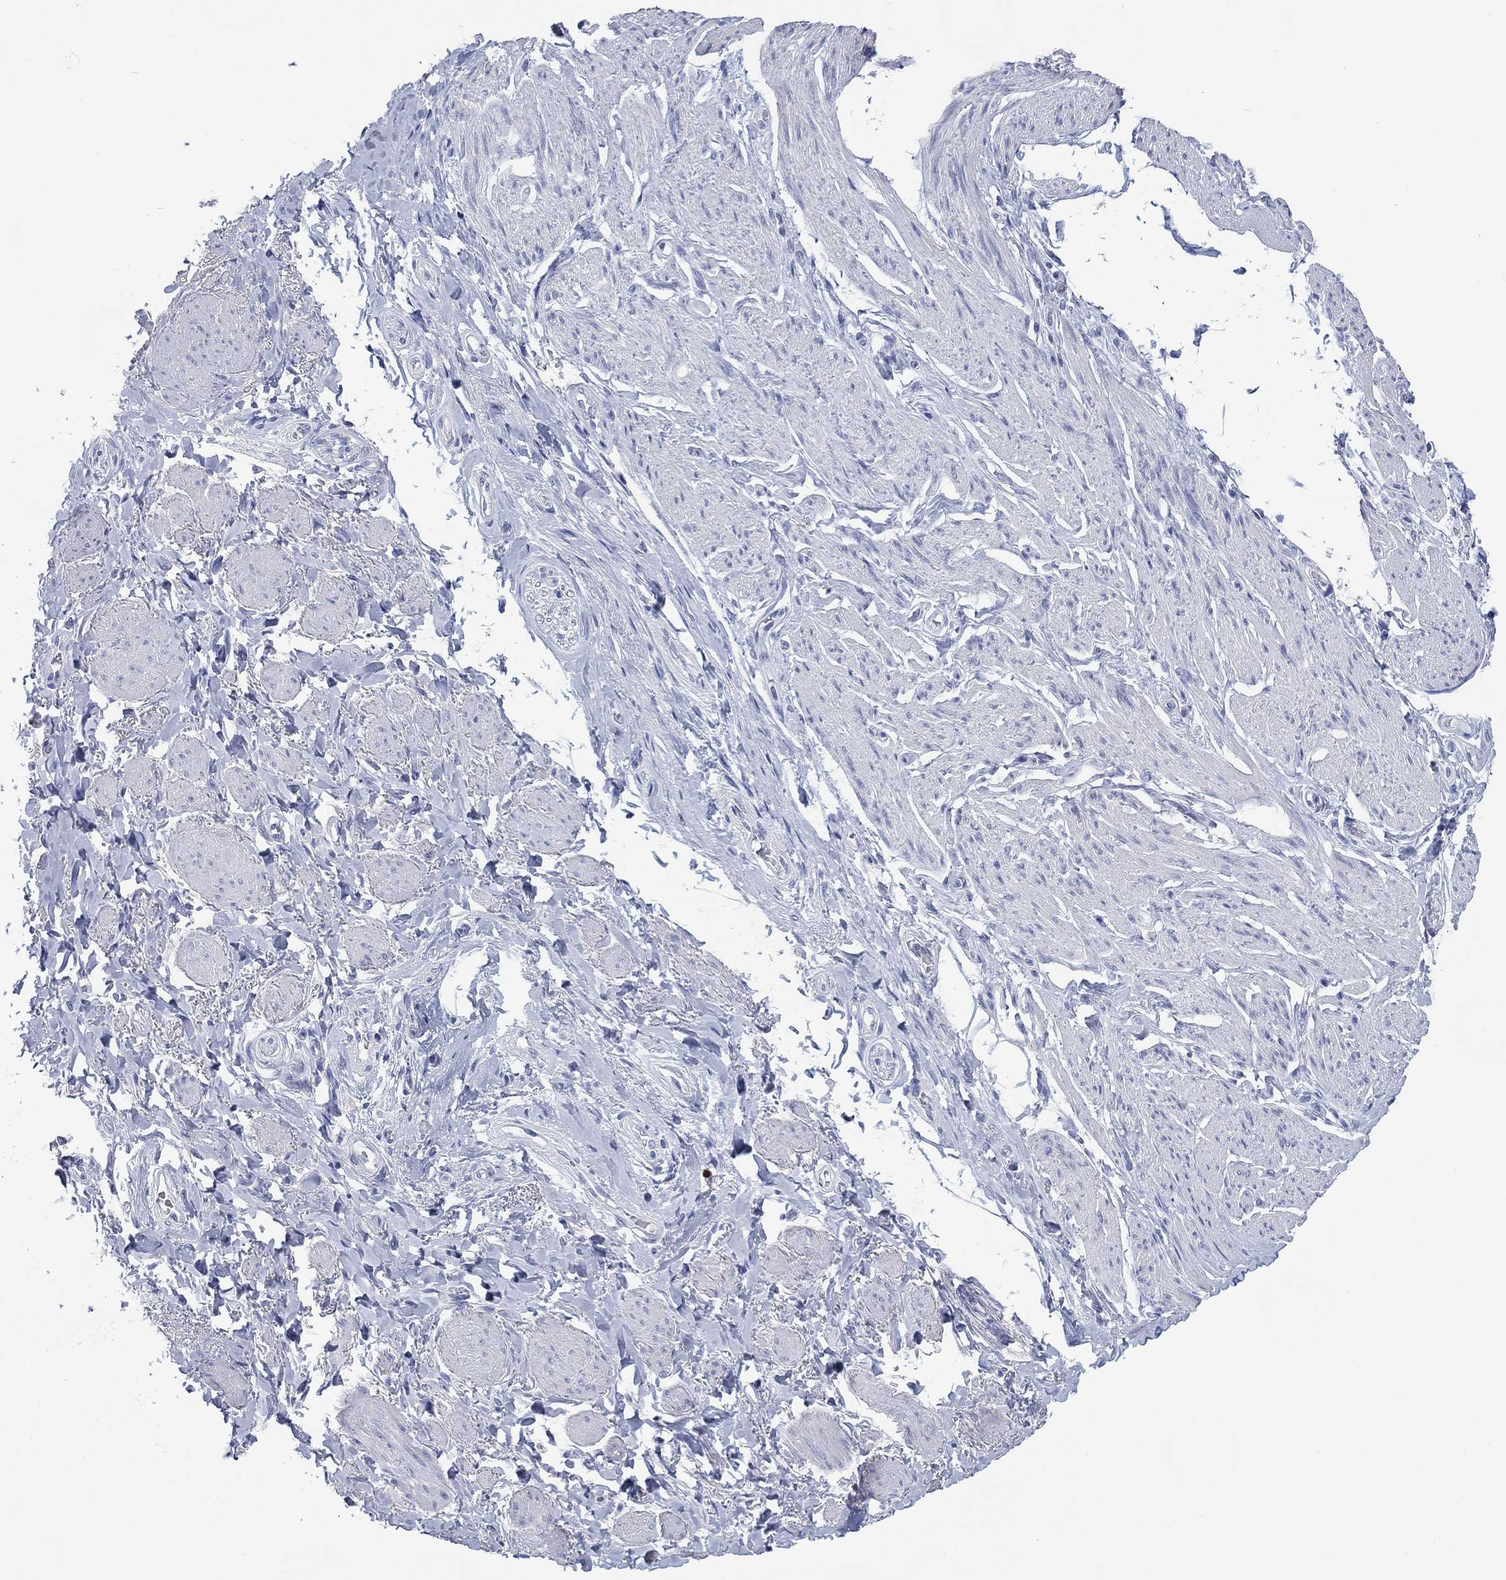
{"staining": {"intensity": "negative", "quantity": "none", "location": "none"}, "tissue": "soft tissue", "cell_type": "Fibroblasts", "image_type": "normal", "snomed": [{"axis": "morphology", "description": "Normal tissue, NOS"}, {"axis": "topography", "description": "Skeletal muscle"}, {"axis": "topography", "description": "Anal"}, {"axis": "topography", "description": "Peripheral nerve tissue"}], "caption": "This is an immunohistochemistry (IHC) micrograph of benign human soft tissue. There is no staining in fibroblasts.", "gene": "TMEM247", "patient": {"sex": "male", "age": 53}}